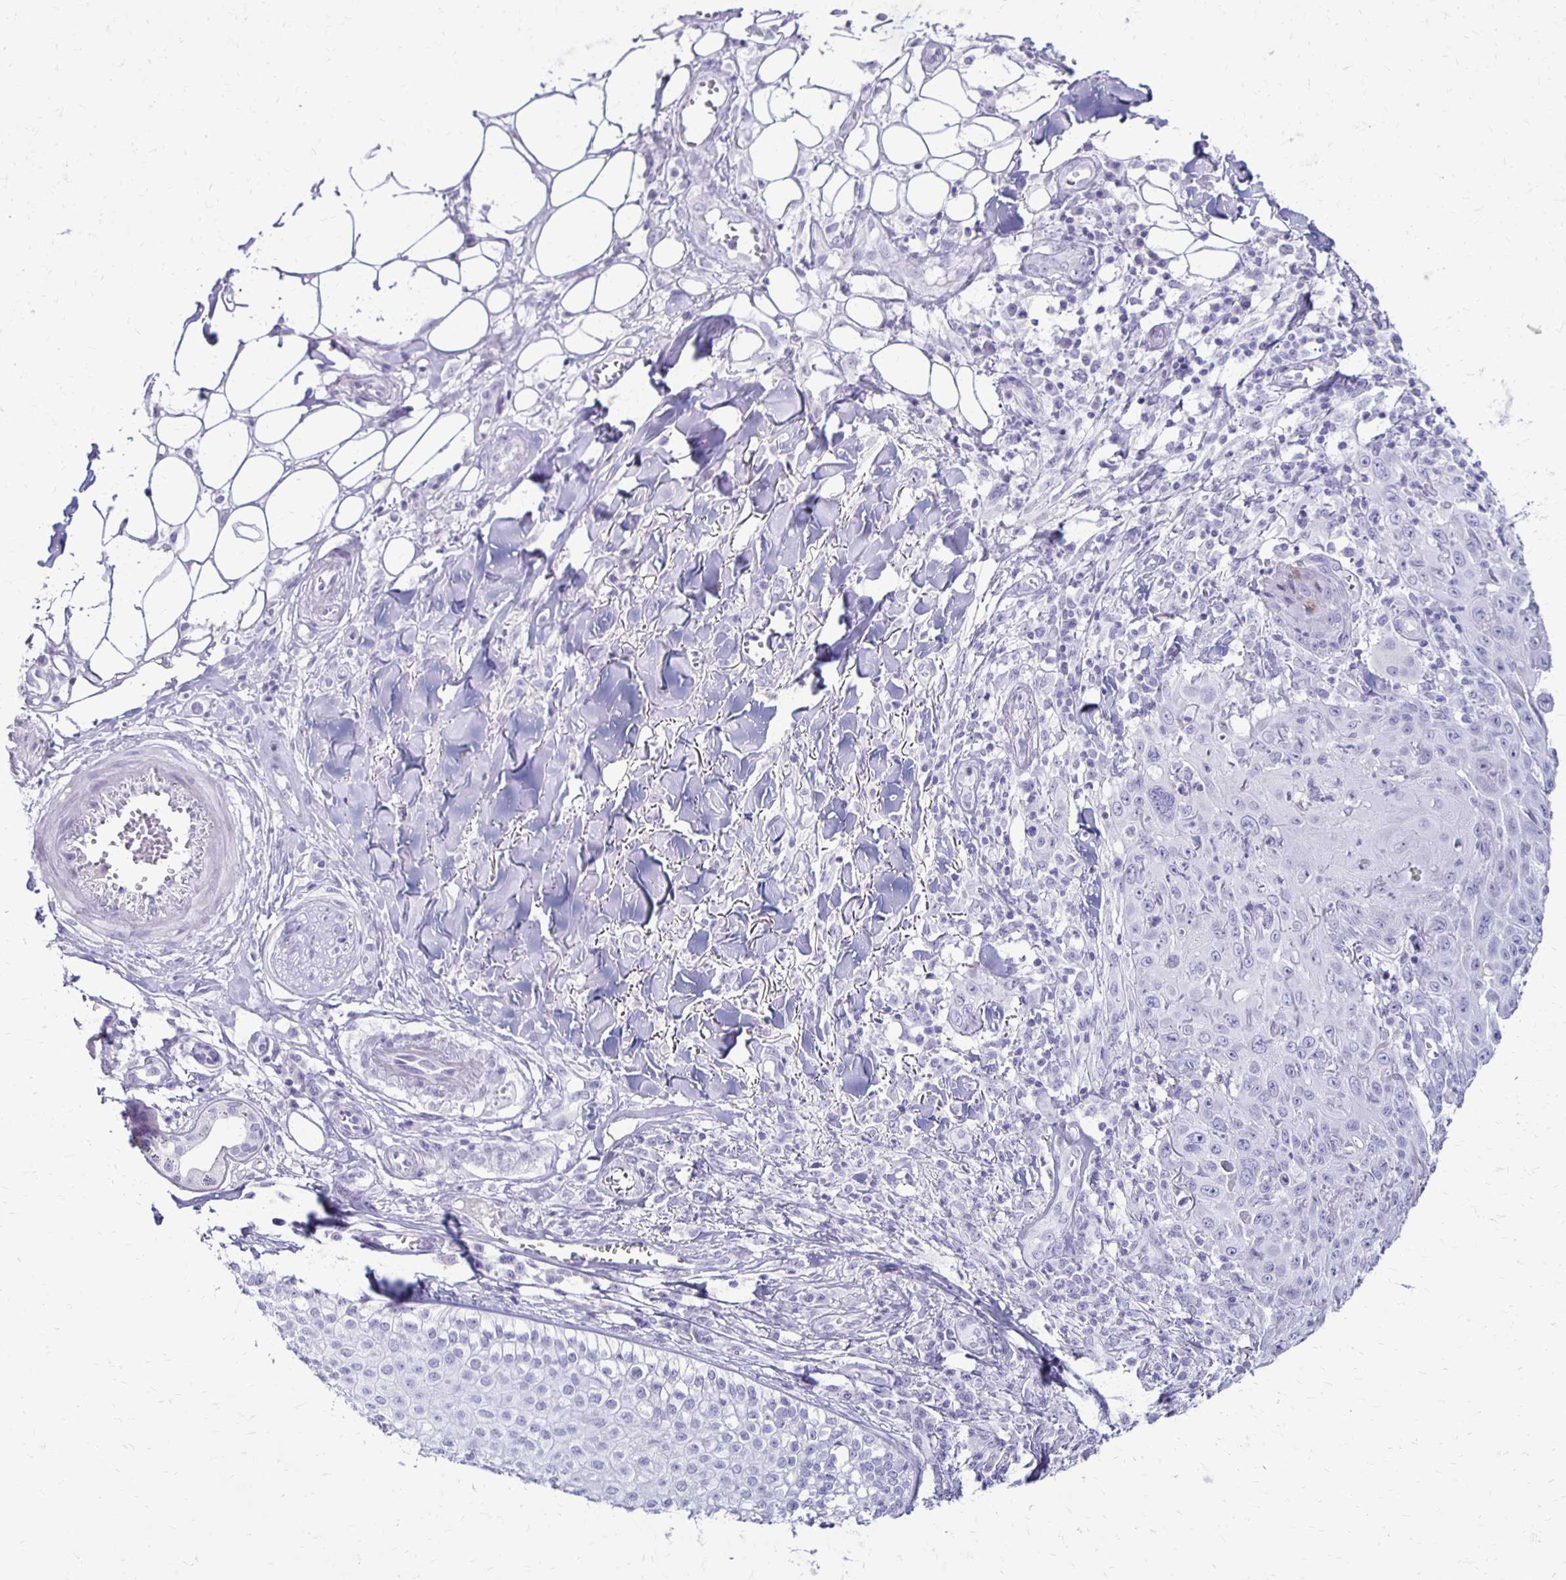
{"staining": {"intensity": "negative", "quantity": "none", "location": "none"}, "tissue": "skin cancer", "cell_type": "Tumor cells", "image_type": "cancer", "snomed": [{"axis": "morphology", "description": "Squamous cell carcinoma, NOS"}, {"axis": "topography", "description": "Skin"}], "caption": "The image displays no significant positivity in tumor cells of skin cancer (squamous cell carcinoma).", "gene": "RYR1", "patient": {"sex": "male", "age": 75}}